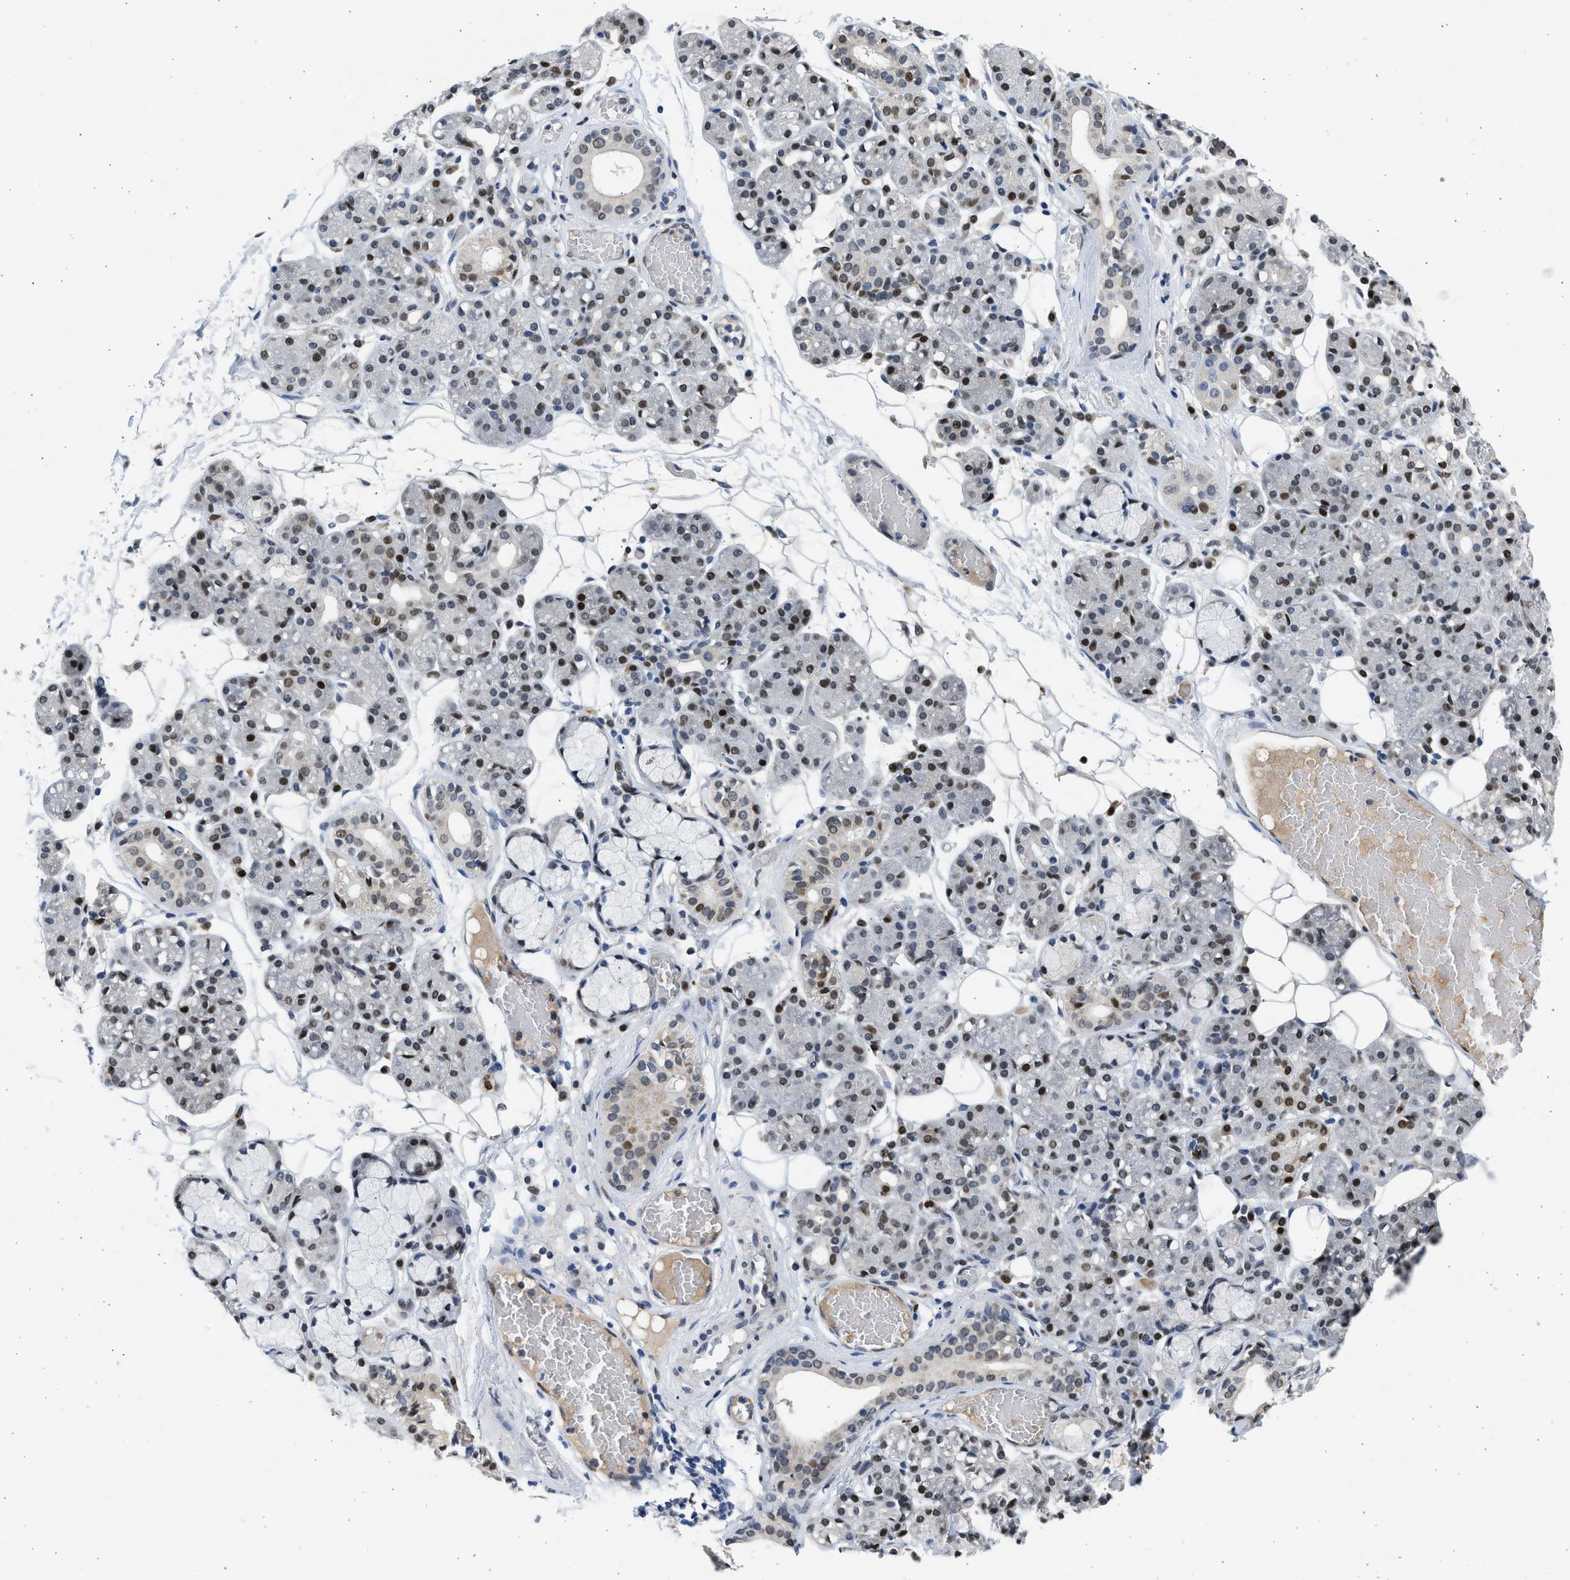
{"staining": {"intensity": "moderate", "quantity": "25%-75%", "location": "nuclear"}, "tissue": "salivary gland", "cell_type": "Glandular cells", "image_type": "normal", "snomed": [{"axis": "morphology", "description": "Normal tissue, NOS"}, {"axis": "topography", "description": "Salivary gland"}], "caption": "Salivary gland stained with IHC exhibits moderate nuclear staining in about 25%-75% of glandular cells.", "gene": "HMGN3", "patient": {"sex": "male", "age": 63}}